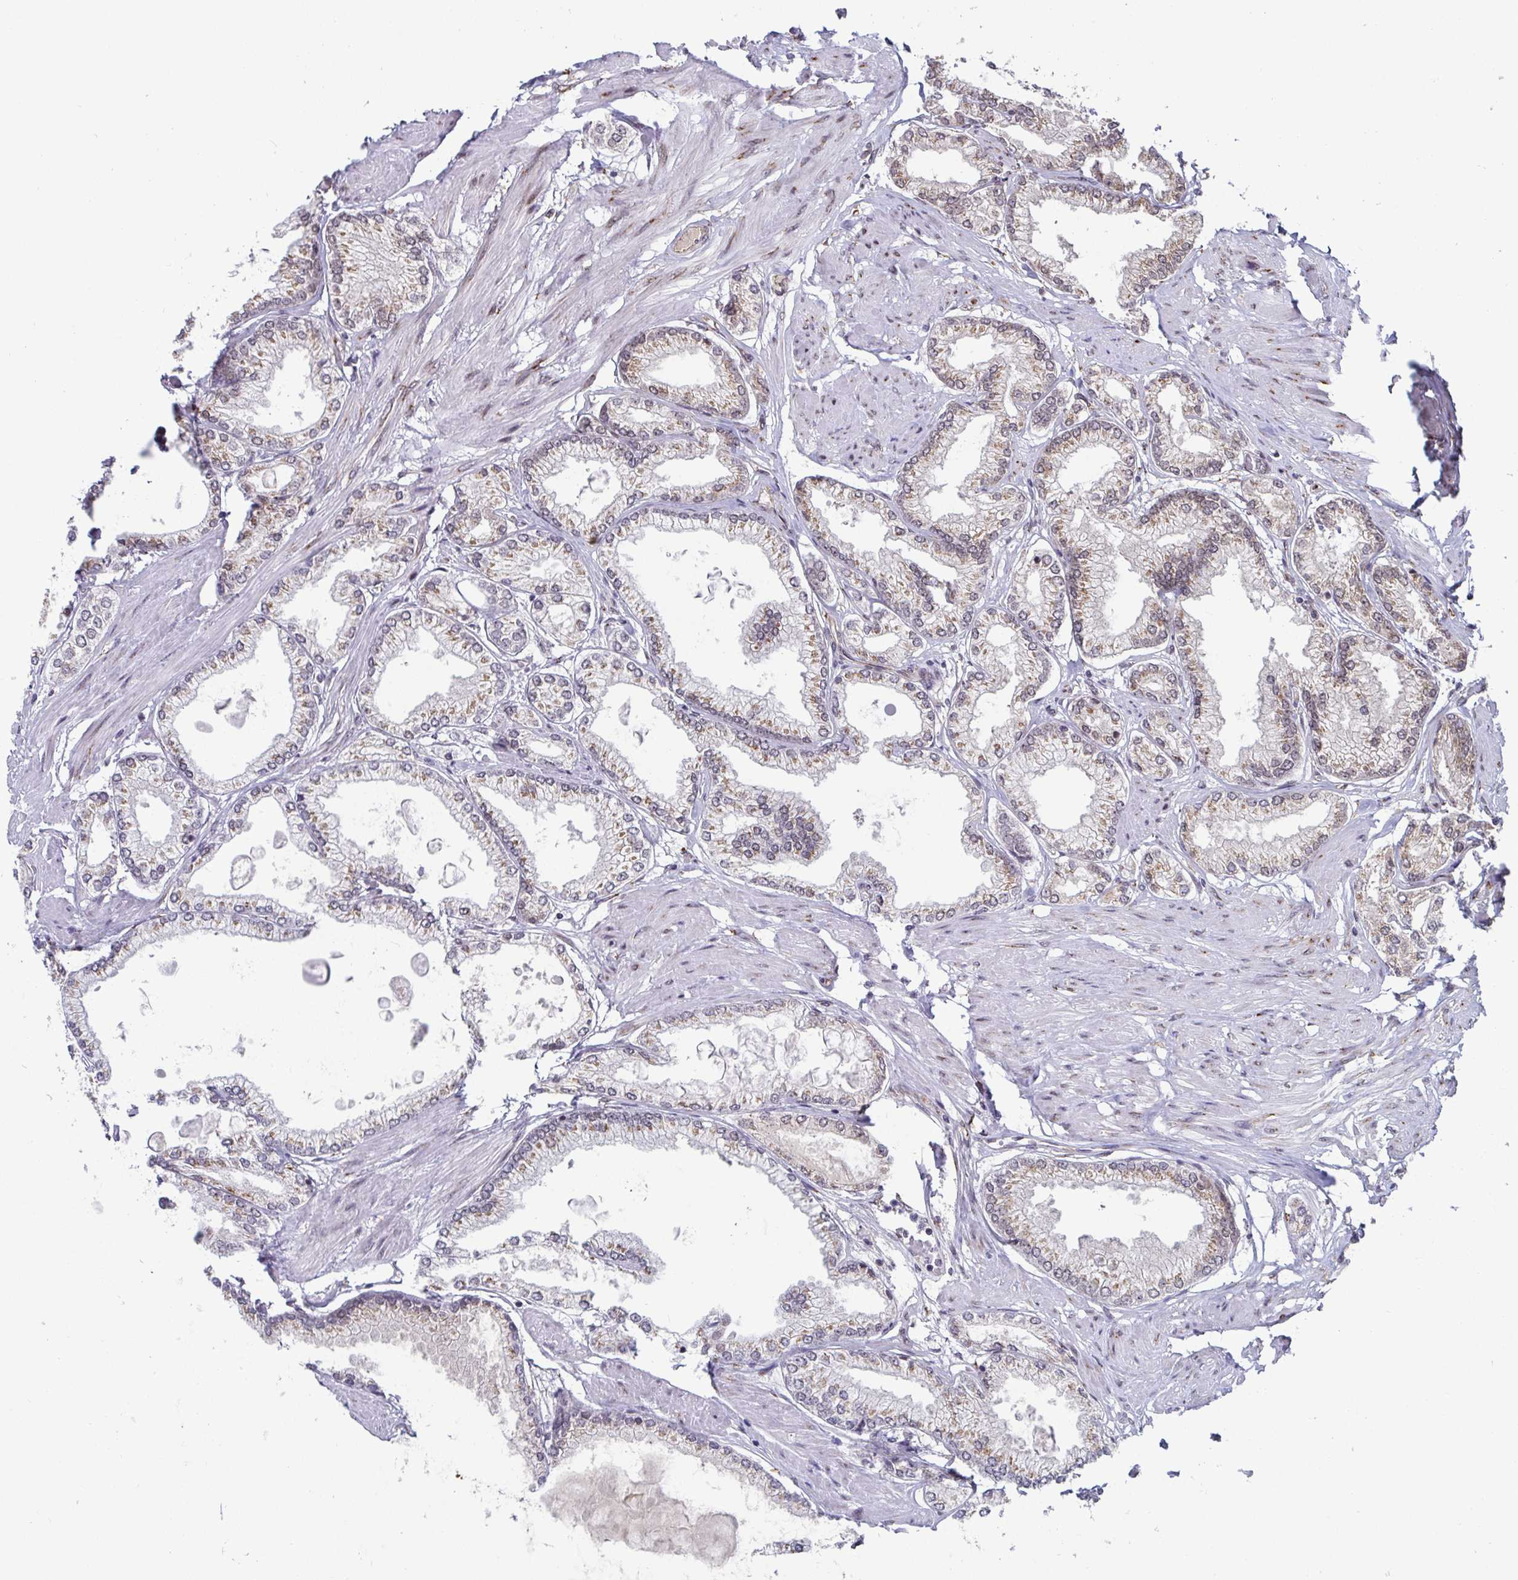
{"staining": {"intensity": "moderate", "quantity": ">75%", "location": "cytoplasmic/membranous"}, "tissue": "prostate cancer", "cell_type": "Tumor cells", "image_type": "cancer", "snomed": [{"axis": "morphology", "description": "Adenocarcinoma, High grade"}, {"axis": "topography", "description": "Prostate"}], "caption": "A medium amount of moderate cytoplasmic/membranous staining is identified in about >75% of tumor cells in prostate cancer tissue.", "gene": "ATP5MJ", "patient": {"sex": "male", "age": 68}}